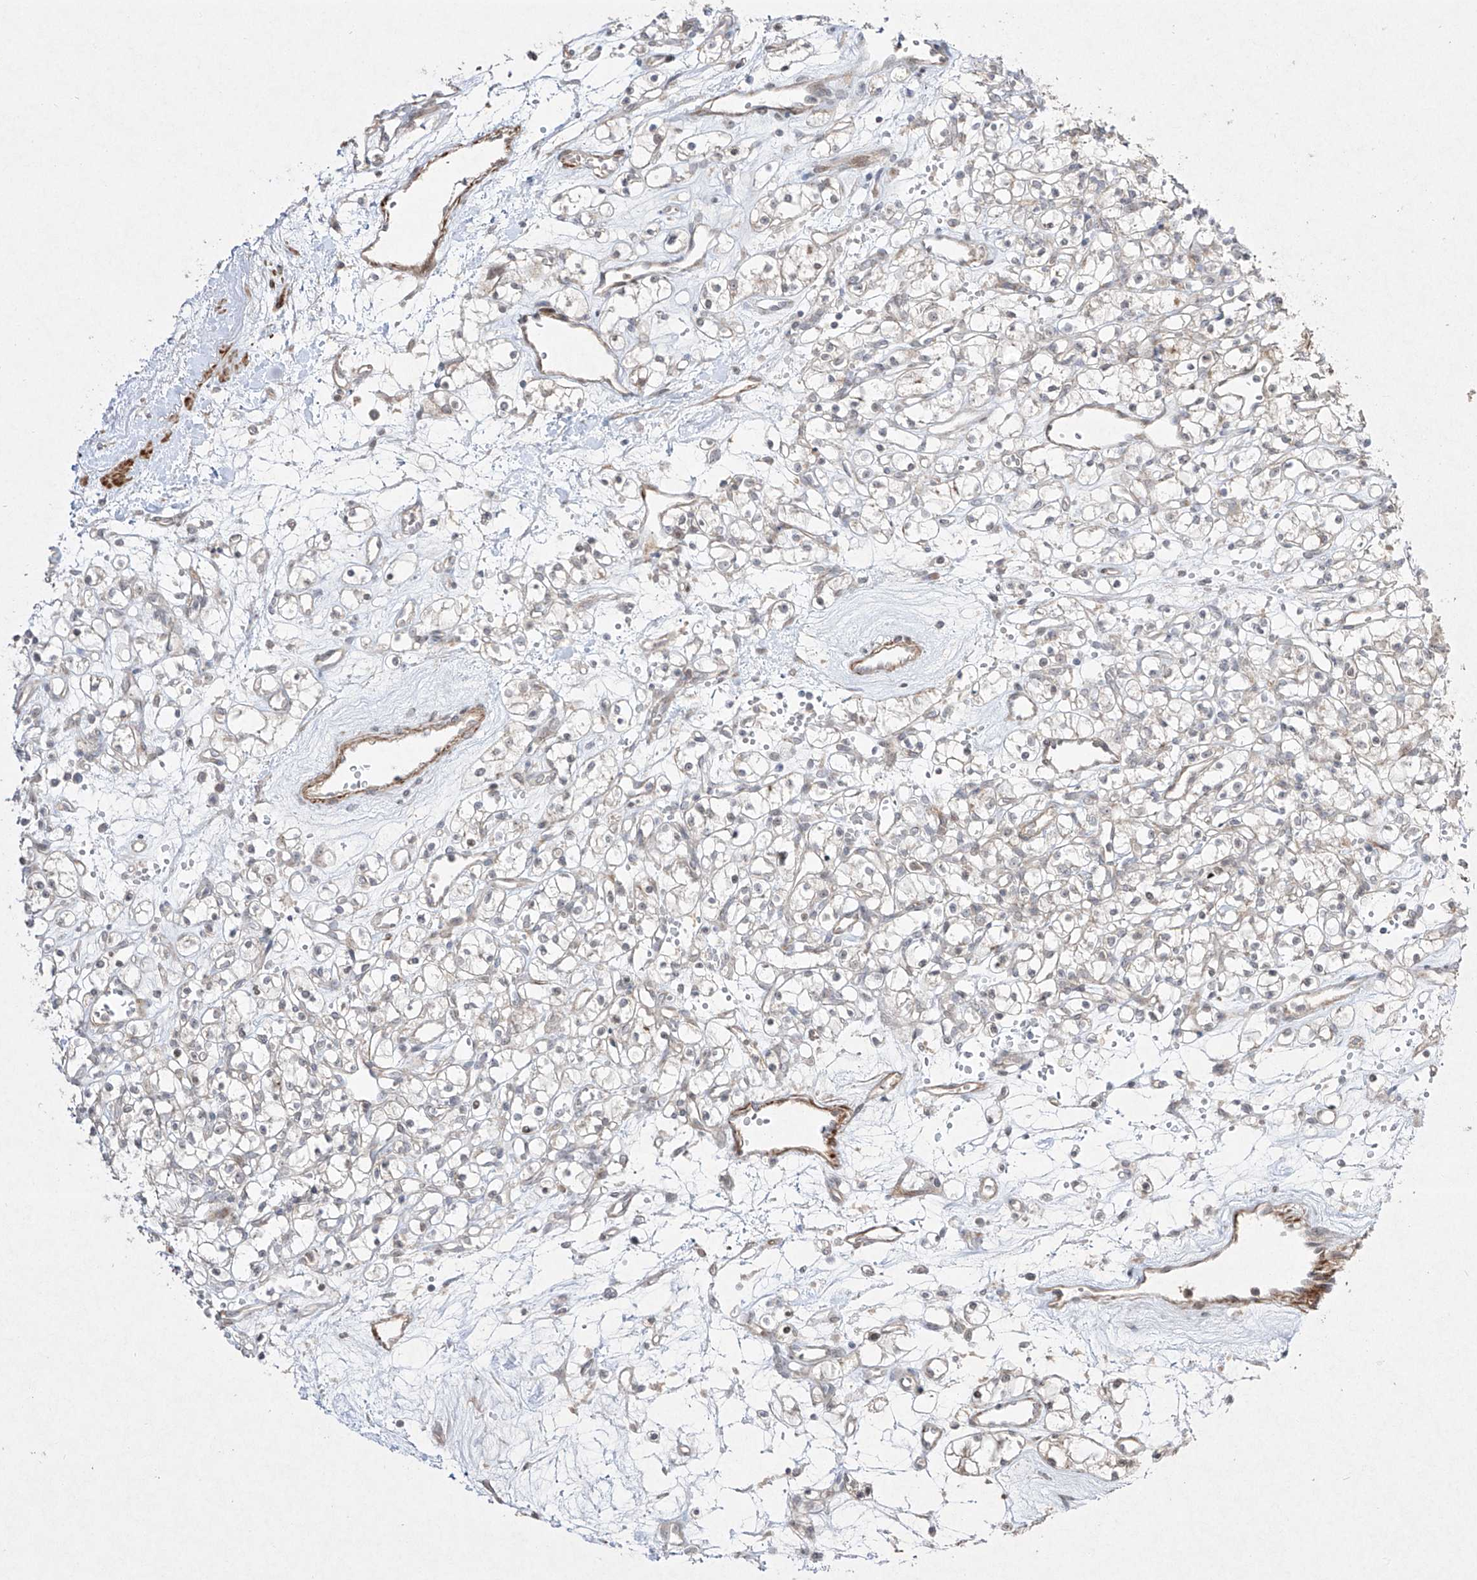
{"staining": {"intensity": "negative", "quantity": "none", "location": "none"}, "tissue": "renal cancer", "cell_type": "Tumor cells", "image_type": "cancer", "snomed": [{"axis": "morphology", "description": "Adenocarcinoma, NOS"}, {"axis": "topography", "description": "Kidney"}], "caption": "Immunohistochemistry image of neoplastic tissue: renal cancer (adenocarcinoma) stained with DAB demonstrates no significant protein positivity in tumor cells.", "gene": "KDM1B", "patient": {"sex": "female", "age": 59}}